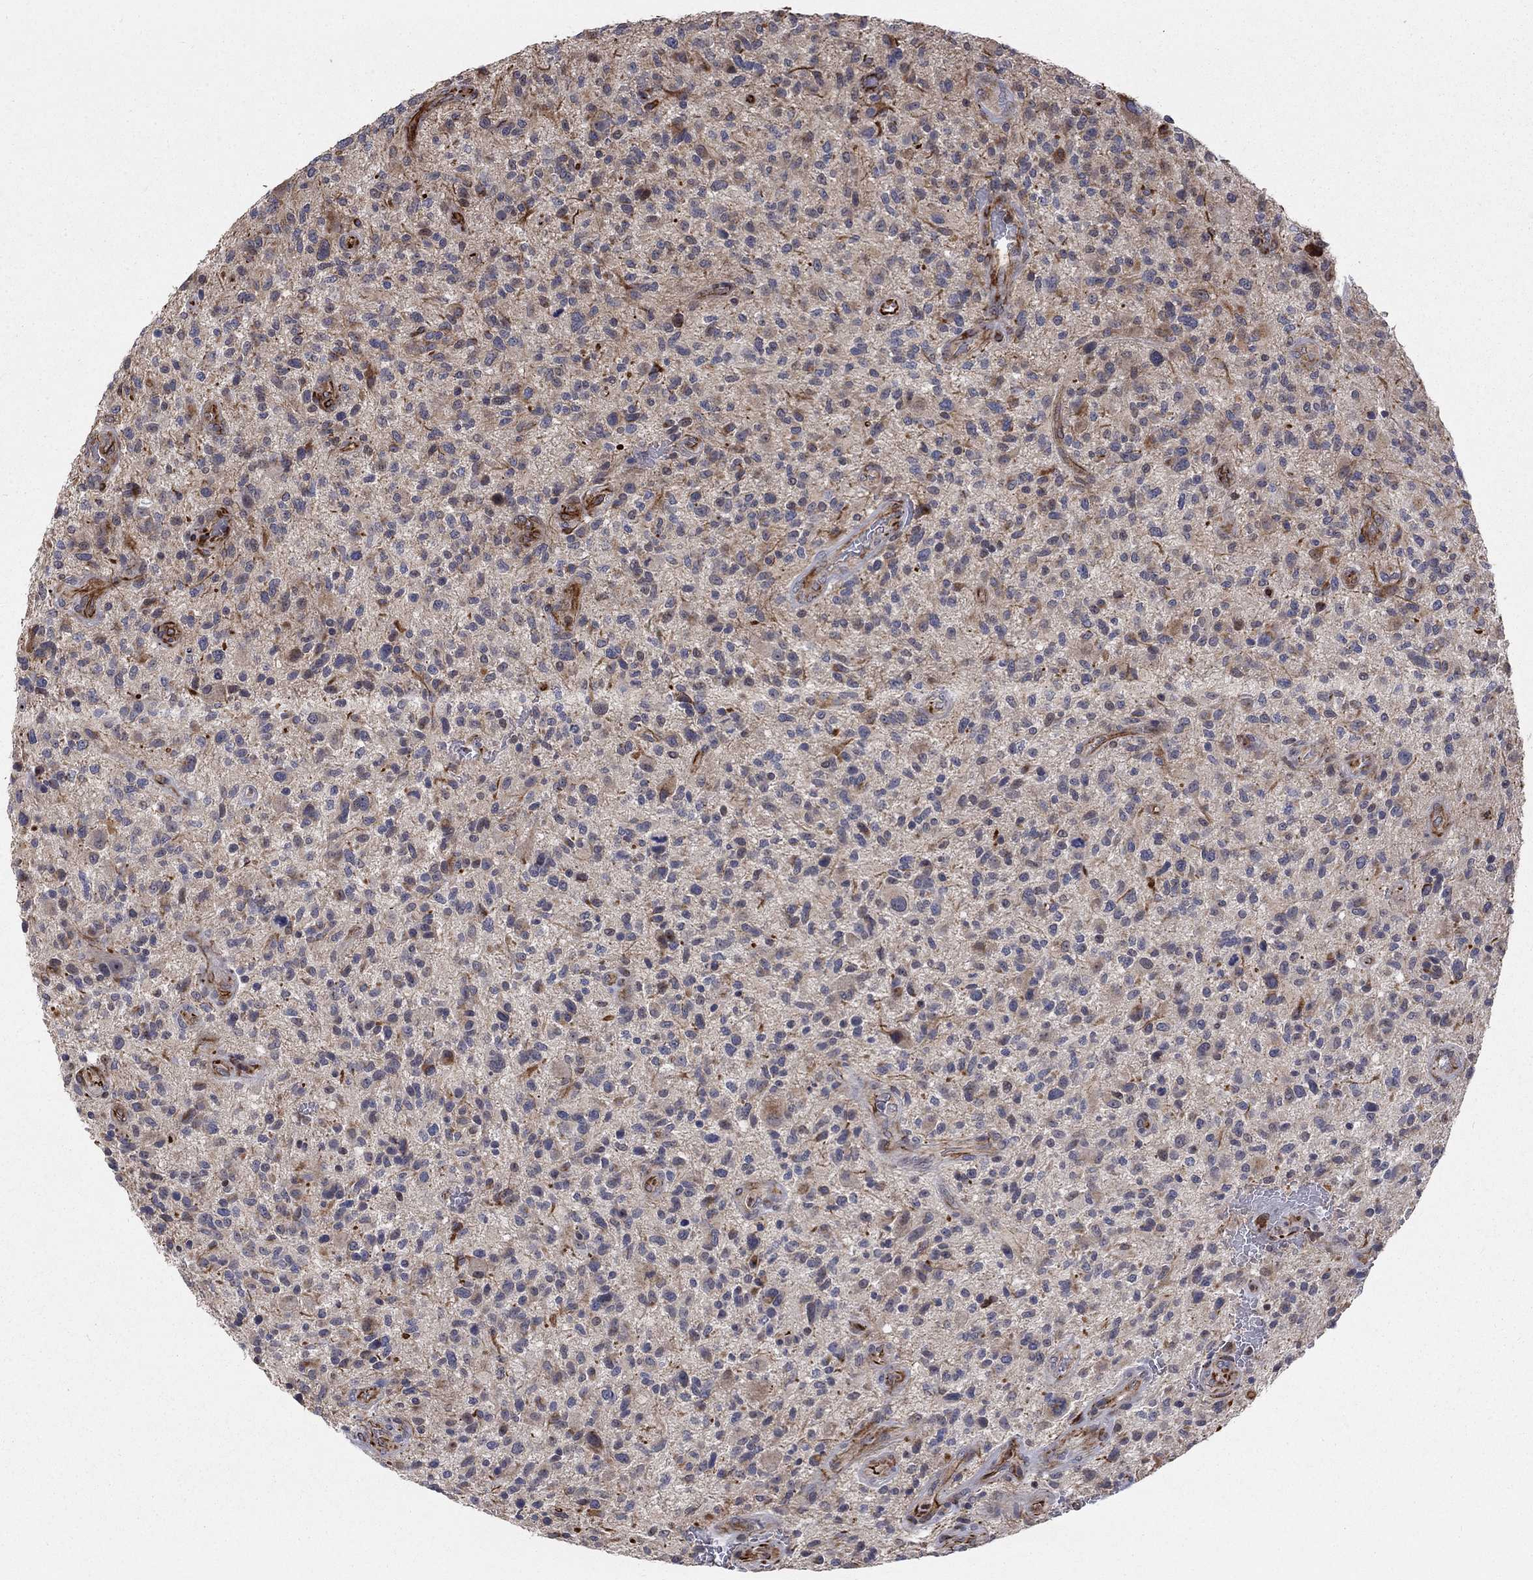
{"staining": {"intensity": "negative", "quantity": "none", "location": "none"}, "tissue": "glioma", "cell_type": "Tumor cells", "image_type": "cancer", "snomed": [{"axis": "morphology", "description": "Glioma, malignant, High grade"}, {"axis": "topography", "description": "Brain"}], "caption": "Tumor cells are negative for protein expression in human malignant glioma (high-grade).", "gene": "MSRA", "patient": {"sex": "male", "age": 47}}